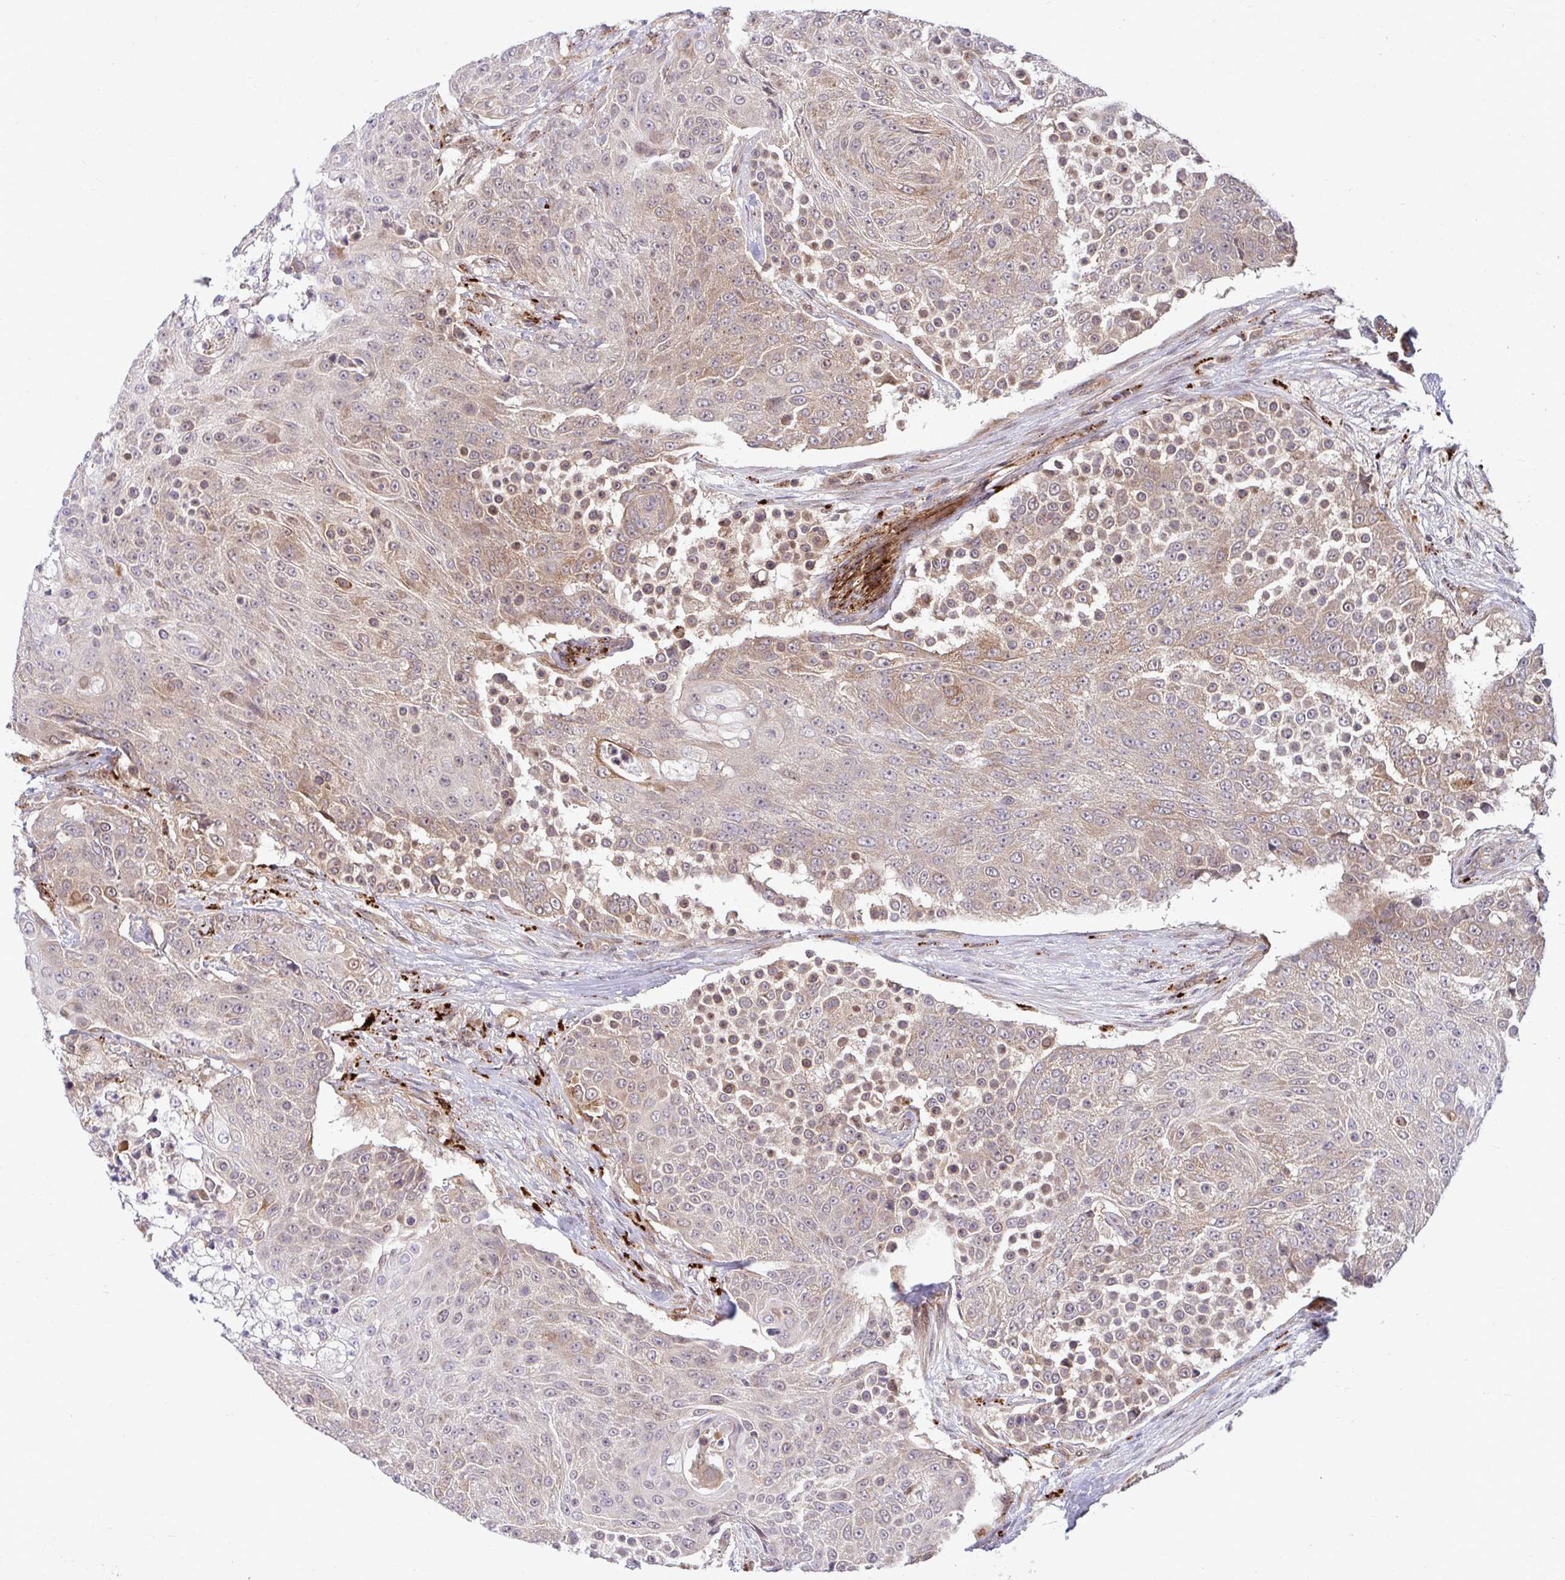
{"staining": {"intensity": "weak", "quantity": "25%-75%", "location": "cytoplasmic/membranous"}, "tissue": "urothelial cancer", "cell_type": "Tumor cells", "image_type": "cancer", "snomed": [{"axis": "morphology", "description": "Urothelial carcinoma, High grade"}, {"axis": "topography", "description": "Urinary bladder"}], "caption": "Tumor cells display weak cytoplasmic/membranous expression in approximately 25%-75% of cells in urothelial cancer. (DAB = brown stain, brightfield microscopy at high magnification).", "gene": "TRIM44", "patient": {"sex": "female", "age": 63}}